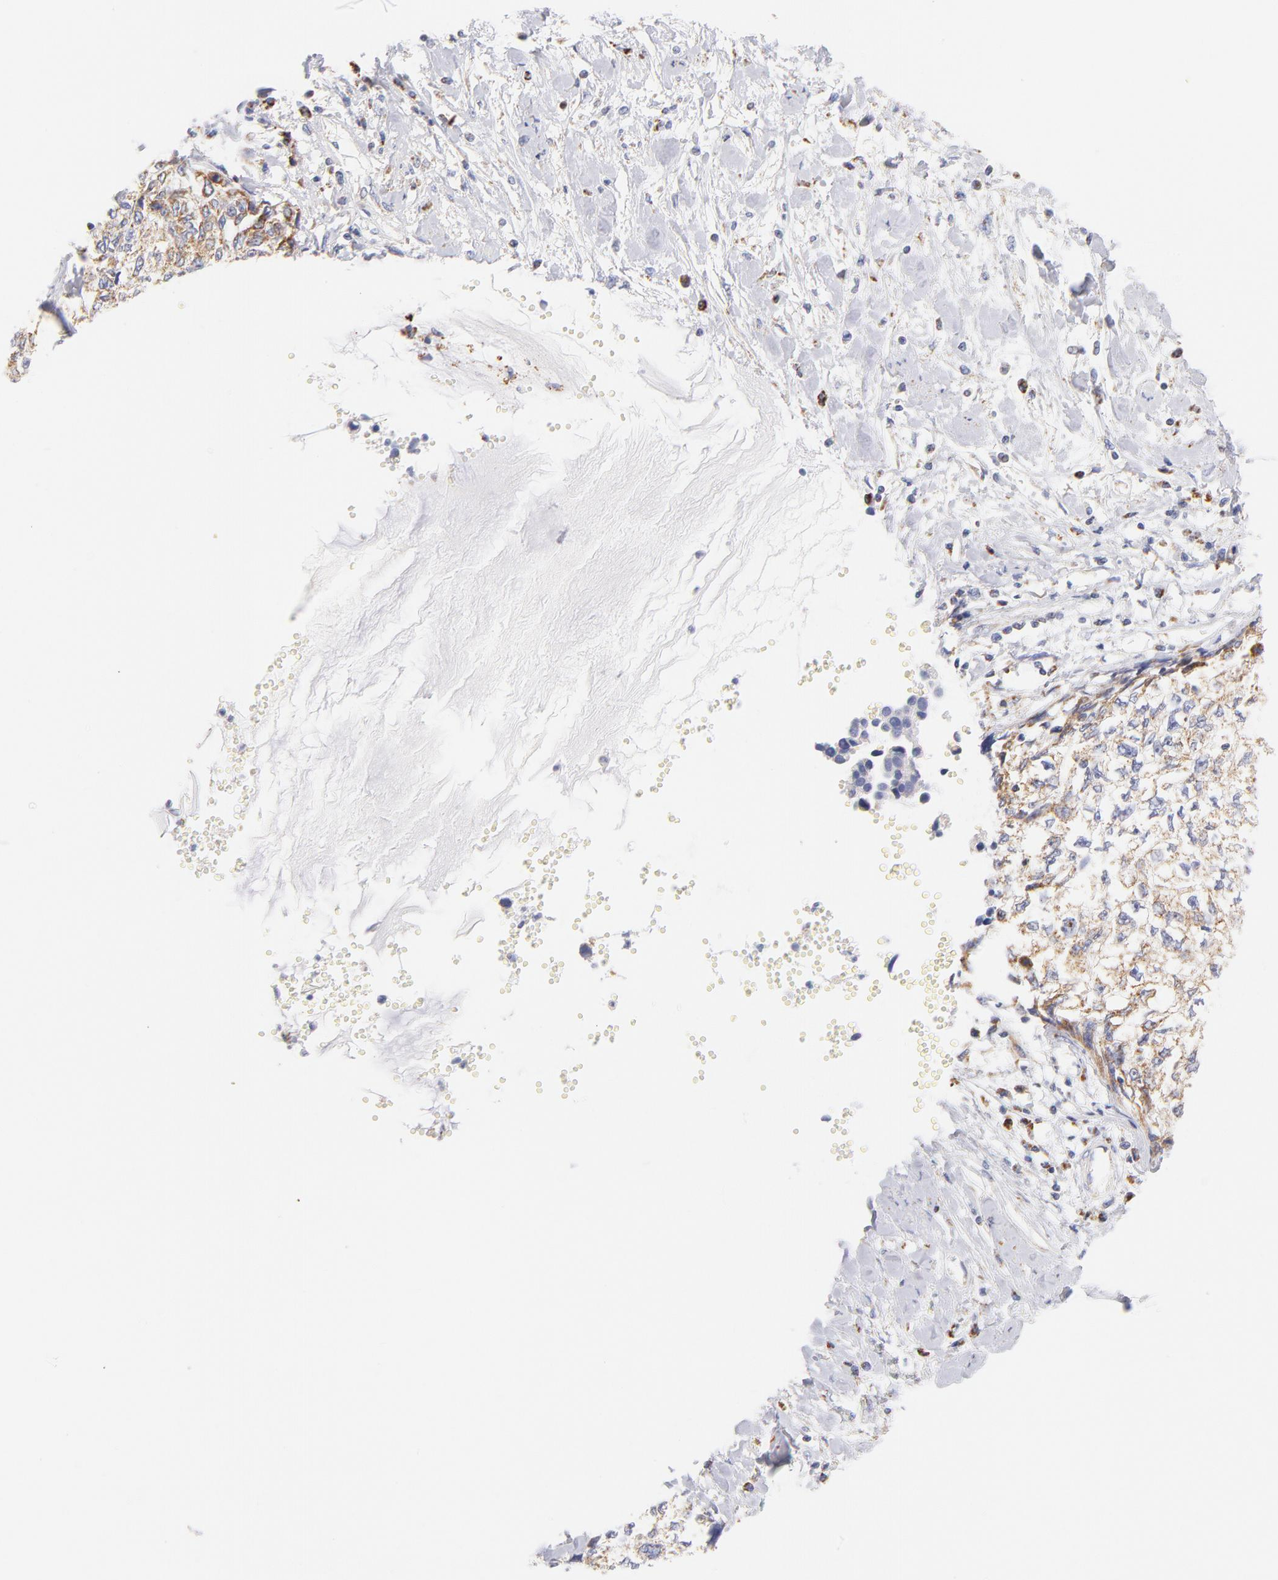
{"staining": {"intensity": "weak", "quantity": ">75%", "location": "cytoplasmic/membranous"}, "tissue": "cervical cancer", "cell_type": "Tumor cells", "image_type": "cancer", "snomed": [{"axis": "morphology", "description": "Normal tissue, NOS"}, {"axis": "morphology", "description": "Squamous cell carcinoma, NOS"}, {"axis": "topography", "description": "Cervix"}], "caption": "DAB (3,3'-diaminobenzidine) immunohistochemical staining of human cervical squamous cell carcinoma reveals weak cytoplasmic/membranous protein staining in about >75% of tumor cells.", "gene": "AIFM1", "patient": {"sex": "female", "age": 45}}